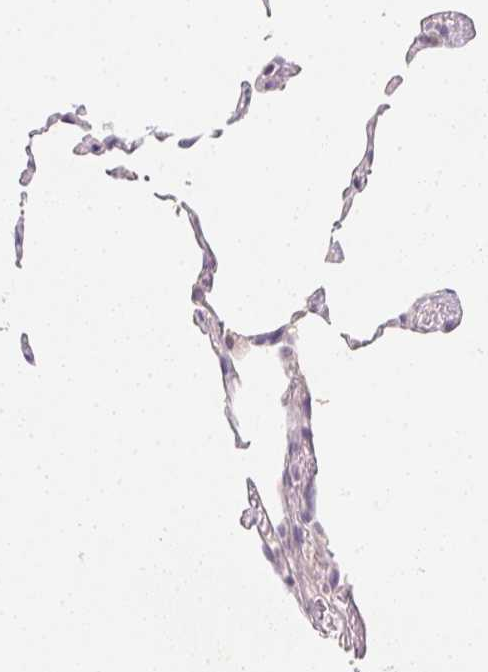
{"staining": {"intensity": "negative", "quantity": "none", "location": "none"}, "tissue": "lung", "cell_type": "Alveolar cells", "image_type": "normal", "snomed": [{"axis": "morphology", "description": "Normal tissue, NOS"}, {"axis": "topography", "description": "Lung"}], "caption": "The histopathology image displays no significant expression in alveolar cells of lung. (Stains: DAB immunohistochemistry with hematoxylin counter stain, Microscopy: brightfield microscopy at high magnification).", "gene": "ZBBX", "patient": {"sex": "female", "age": 57}}